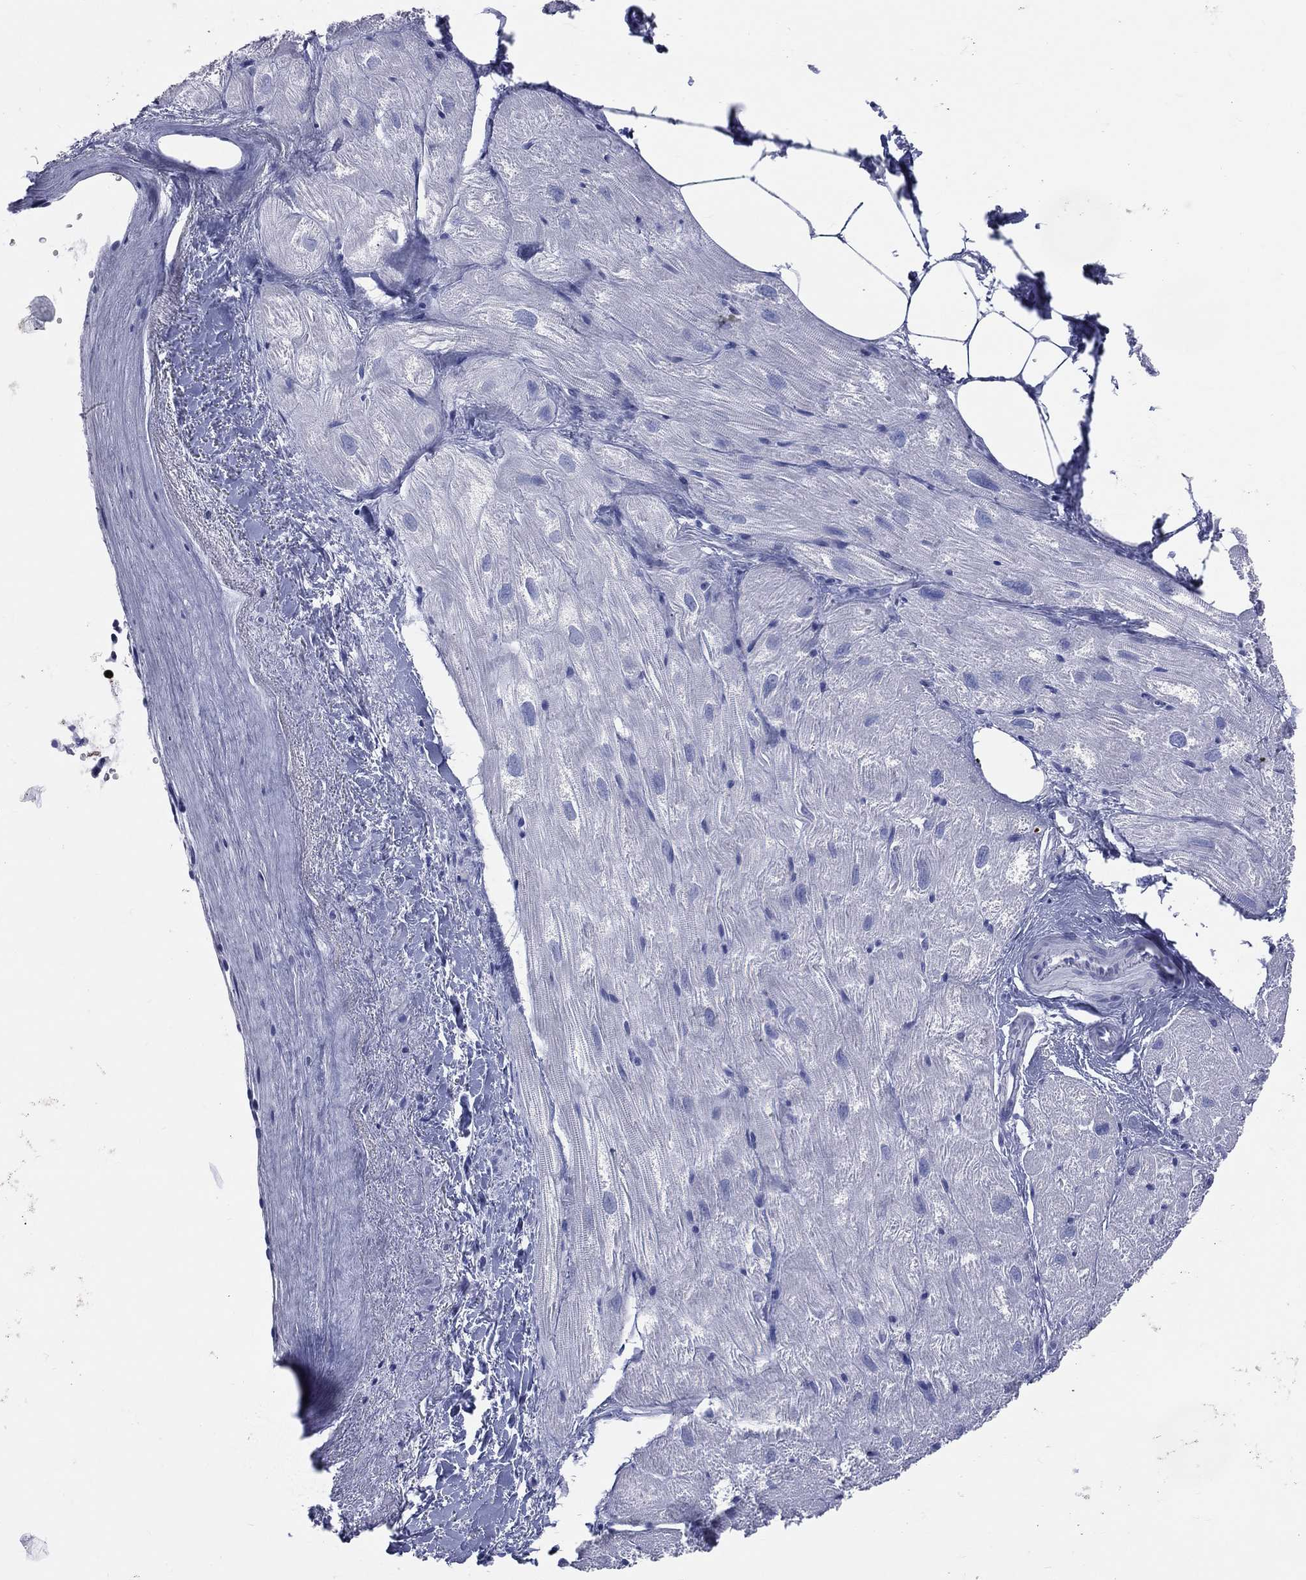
{"staining": {"intensity": "negative", "quantity": "none", "location": "none"}, "tissue": "heart muscle", "cell_type": "Cardiomyocytes", "image_type": "normal", "snomed": [{"axis": "morphology", "description": "Normal tissue, NOS"}, {"axis": "topography", "description": "Heart"}], "caption": "This is an immunohistochemistry photomicrograph of unremarkable heart muscle. There is no staining in cardiomyocytes.", "gene": "PGLYRP1", "patient": {"sex": "male", "age": 62}}